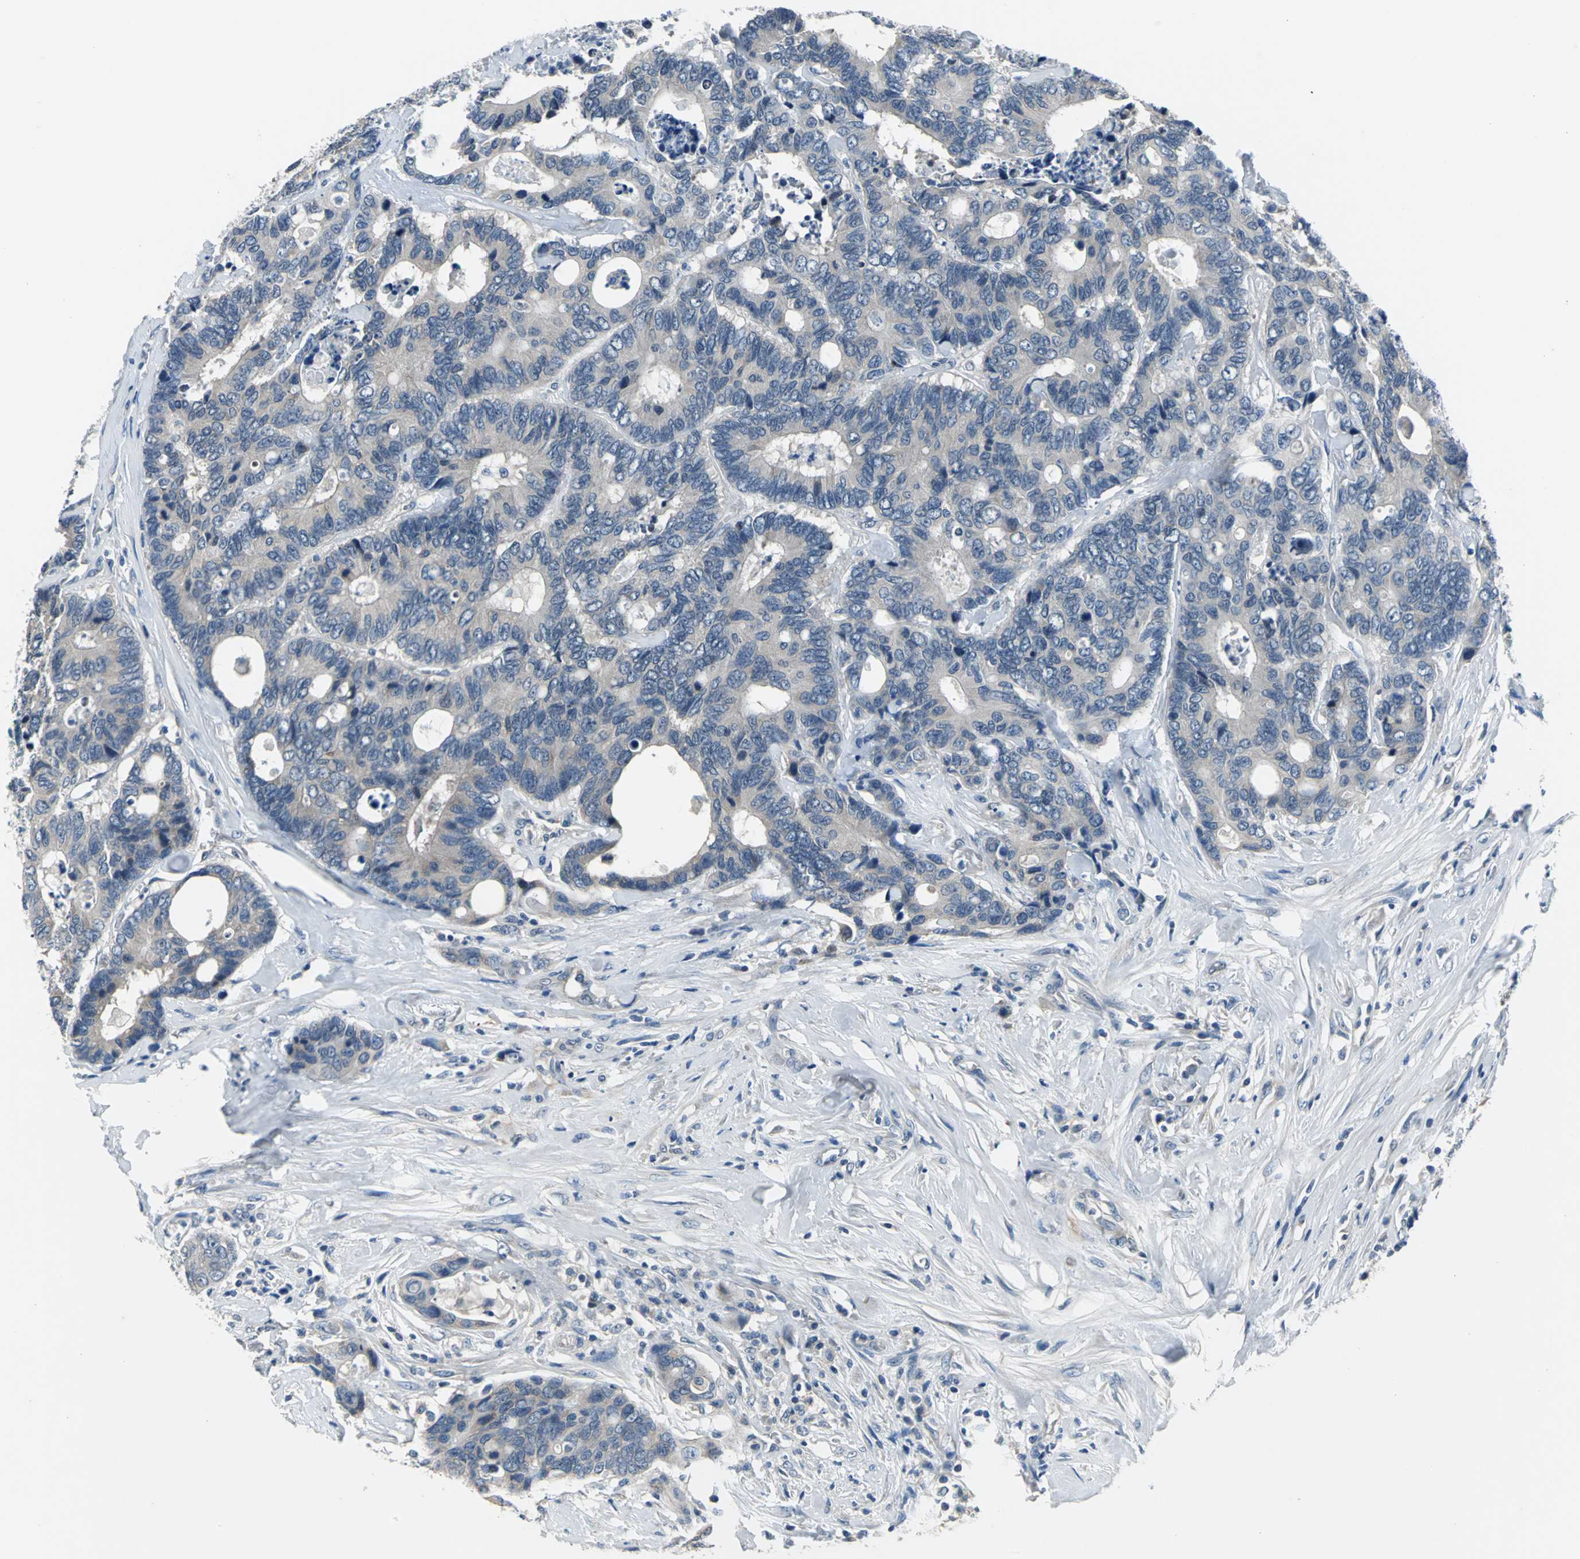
{"staining": {"intensity": "weak", "quantity": "25%-75%", "location": "cytoplasmic/membranous"}, "tissue": "colorectal cancer", "cell_type": "Tumor cells", "image_type": "cancer", "snomed": [{"axis": "morphology", "description": "Adenocarcinoma, NOS"}, {"axis": "topography", "description": "Rectum"}], "caption": "The immunohistochemical stain highlights weak cytoplasmic/membranous positivity in tumor cells of adenocarcinoma (colorectal) tissue.", "gene": "ZNF415", "patient": {"sex": "male", "age": 55}}